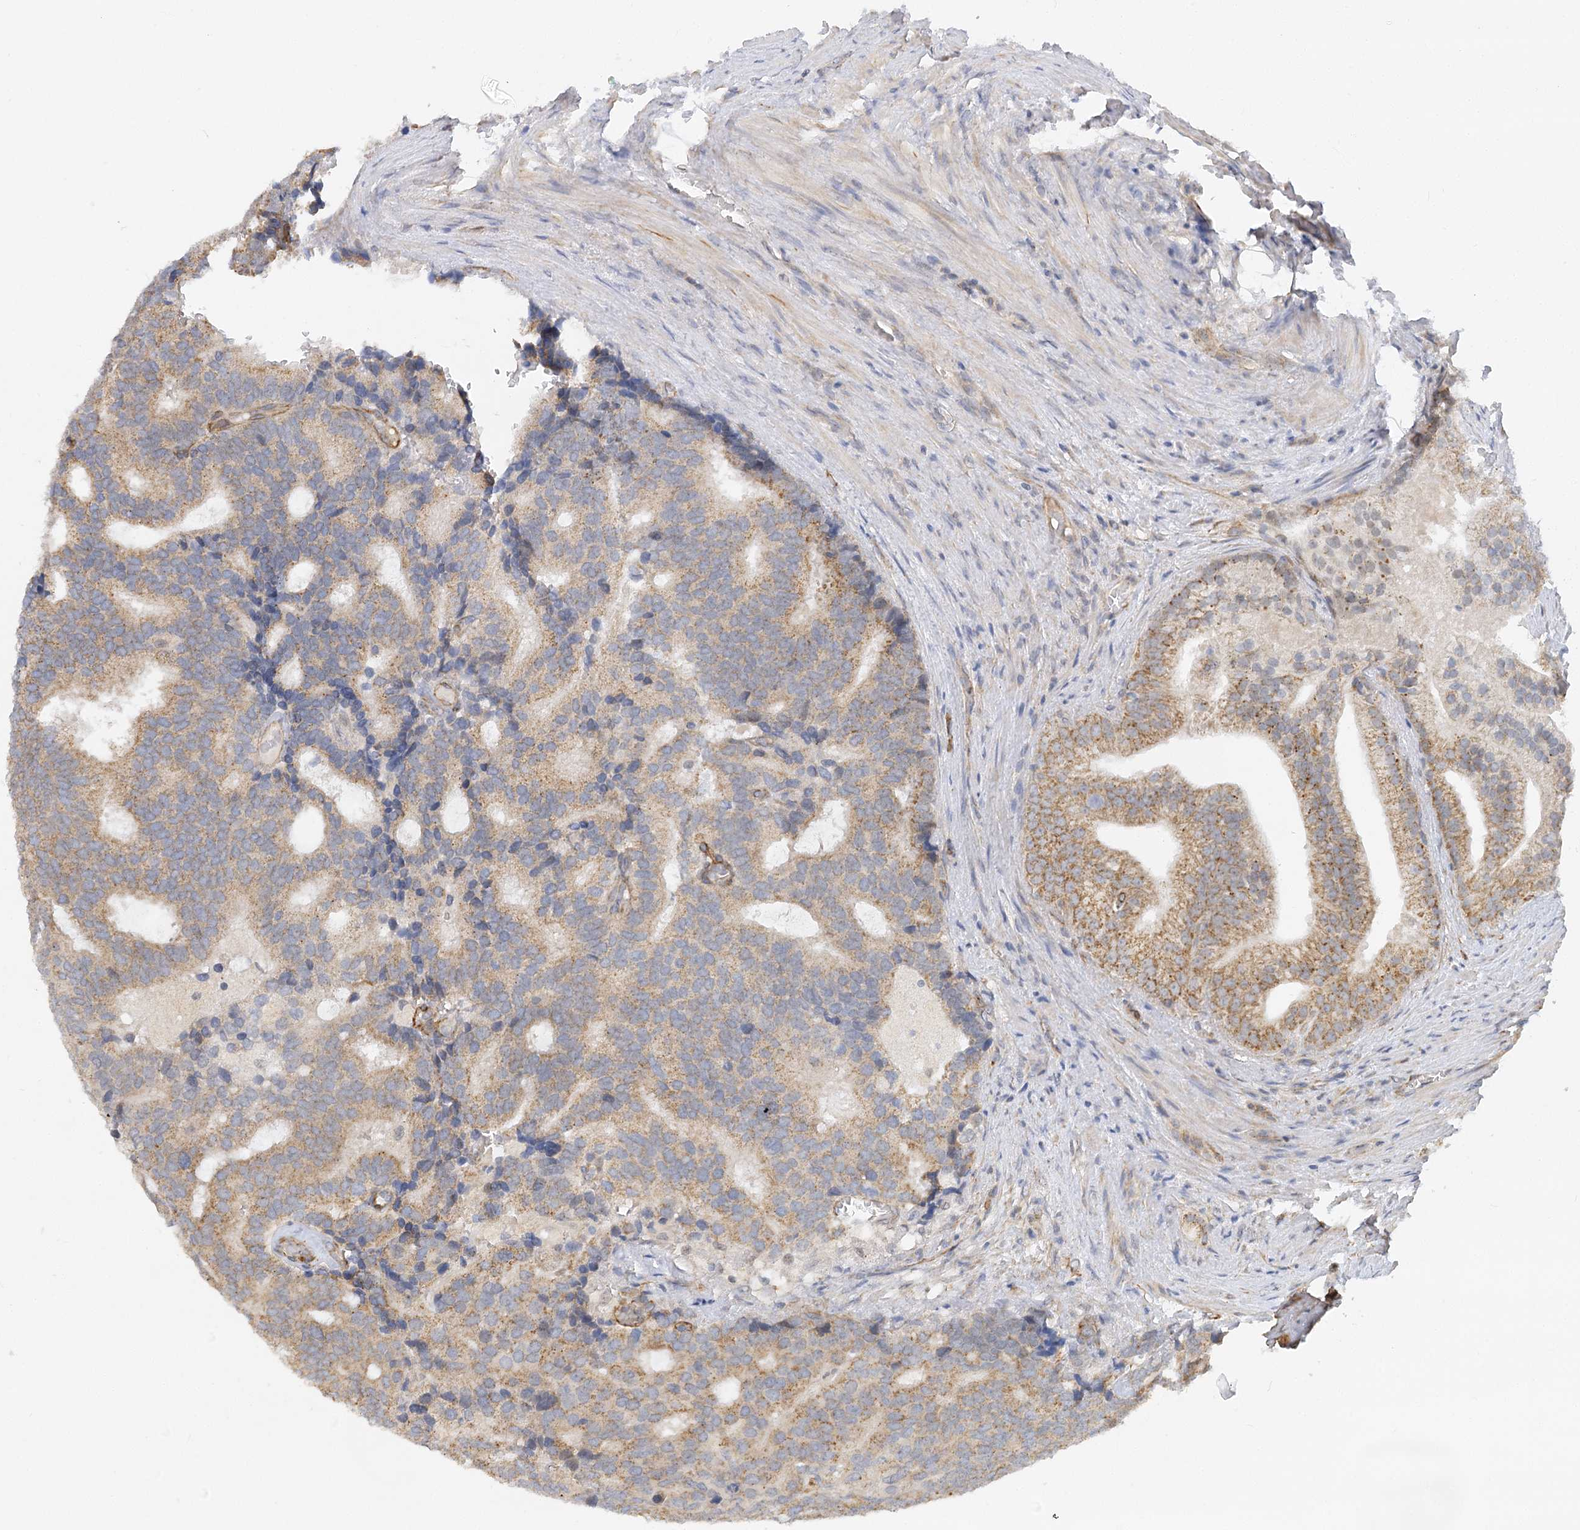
{"staining": {"intensity": "moderate", "quantity": ">75%", "location": "cytoplasmic/membranous"}, "tissue": "prostate cancer", "cell_type": "Tumor cells", "image_type": "cancer", "snomed": [{"axis": "morphology", "description": "Adenocarcinoma, Low grade"}, {"axis": "topography", "description": "Prostate"}], "caption": "A micrograph showing moderate cytoplasmic/membranous staining in approximately >75% of tumor cells in low-grade adenocarcinoma (prostate), as visualized by brown immunohistochemical staining.", "gene": "NELL2", "patient": {"sex": "male", "age": 71}}